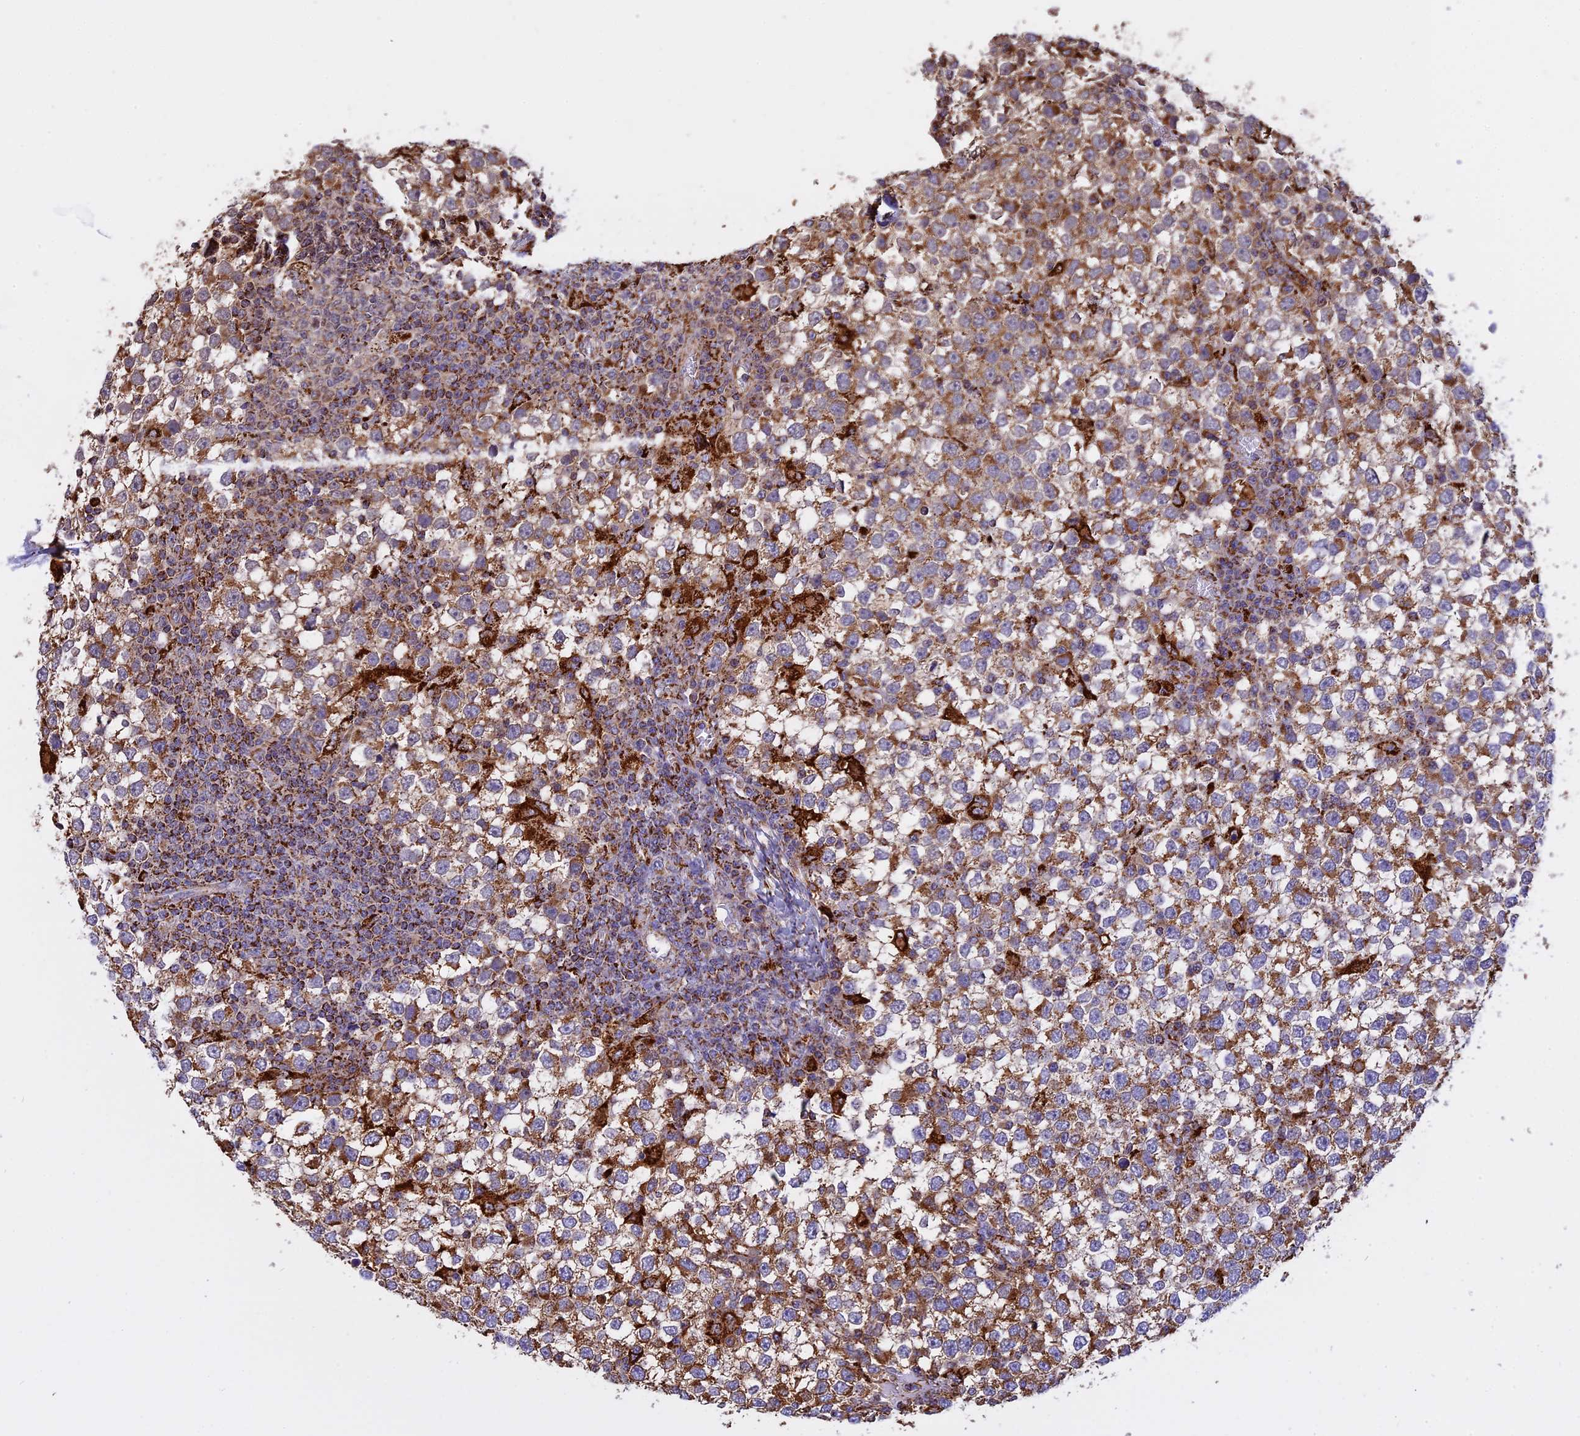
{"staining": {"intensity": "moderate", "quantity": ">75%", "location": "cytoplasmic/membranous"}, "tissue": "testis cancer", "cell_type": "Tumor cells", "image_type": "cancer", "snomed": [{"axis": "morphology", "description": "Seminoma, NOS"}, {"axis": "topography", "description": "Testis"}], "caption": "IHC image of human testis seminoma stained for a protein (brown), which exhibits medium levels of moderate cytoplasmic/membranous staining in about >75% of tumor cells.", "gene": "KCNG1", "patient": {"sex": "male", "age": 65}}